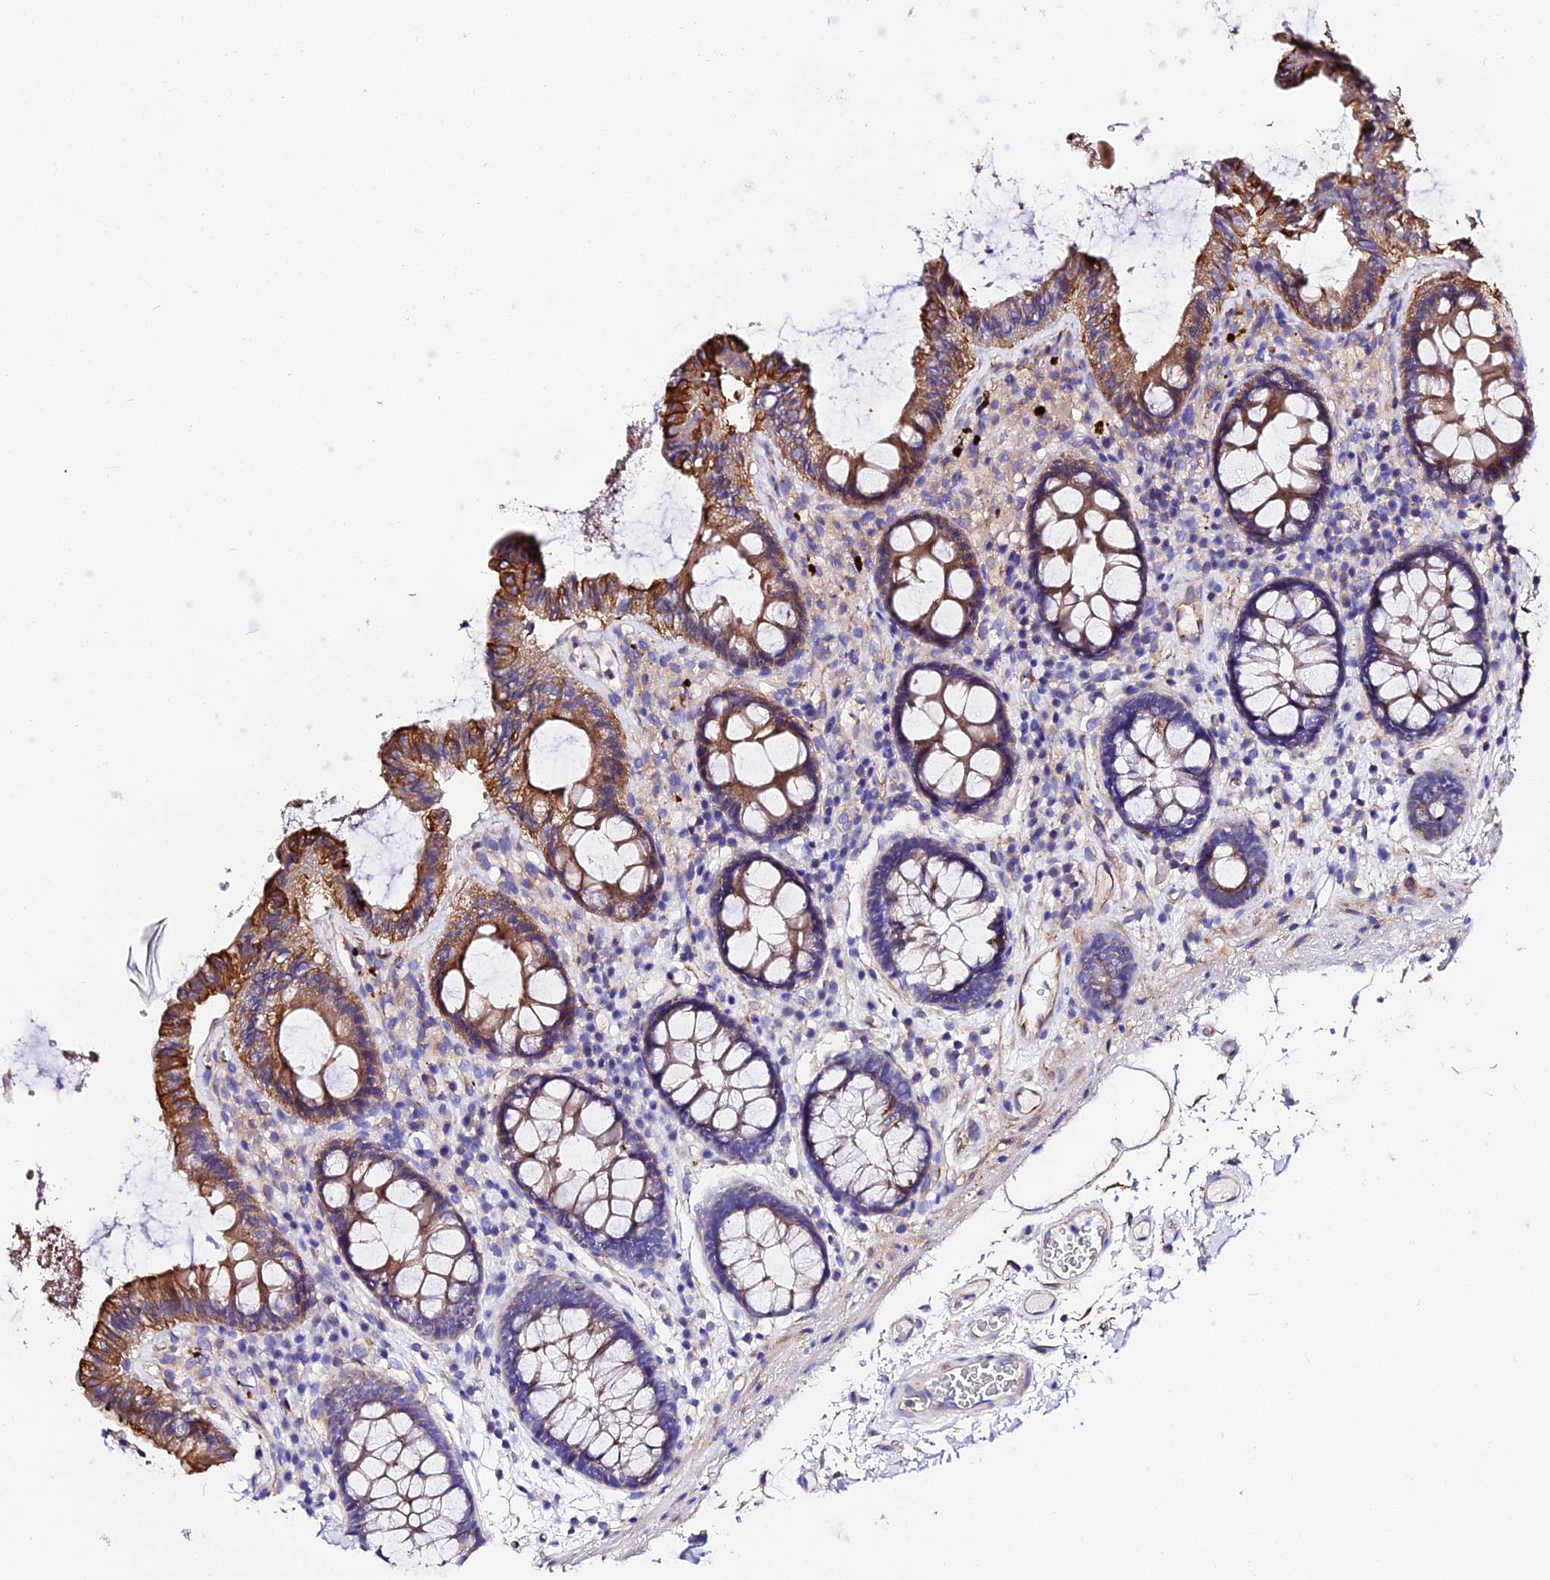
{"staining": {"intensity": "moderate", "quantity": ">75%", "location": "cytoplasmic/membranous"}, "tissue": "colon", "cell_type": "Endothelial cells", "image_type": "normal", "snomed": [{"axis": "morphology", "description": "Normal tissue, NOS"}, {"axis": "topography", "description": "Colon"}], "caption": "Brown immunohistochemical staining in unremarkable colon displays moderate cytoplasmic/membranous expression in approximately >75% of endothelial cells. (Brightfield microscopy of DAB IHC at high magnification).", "gene": "DAW1", "patient": {"sex": "male", "age": 84}}